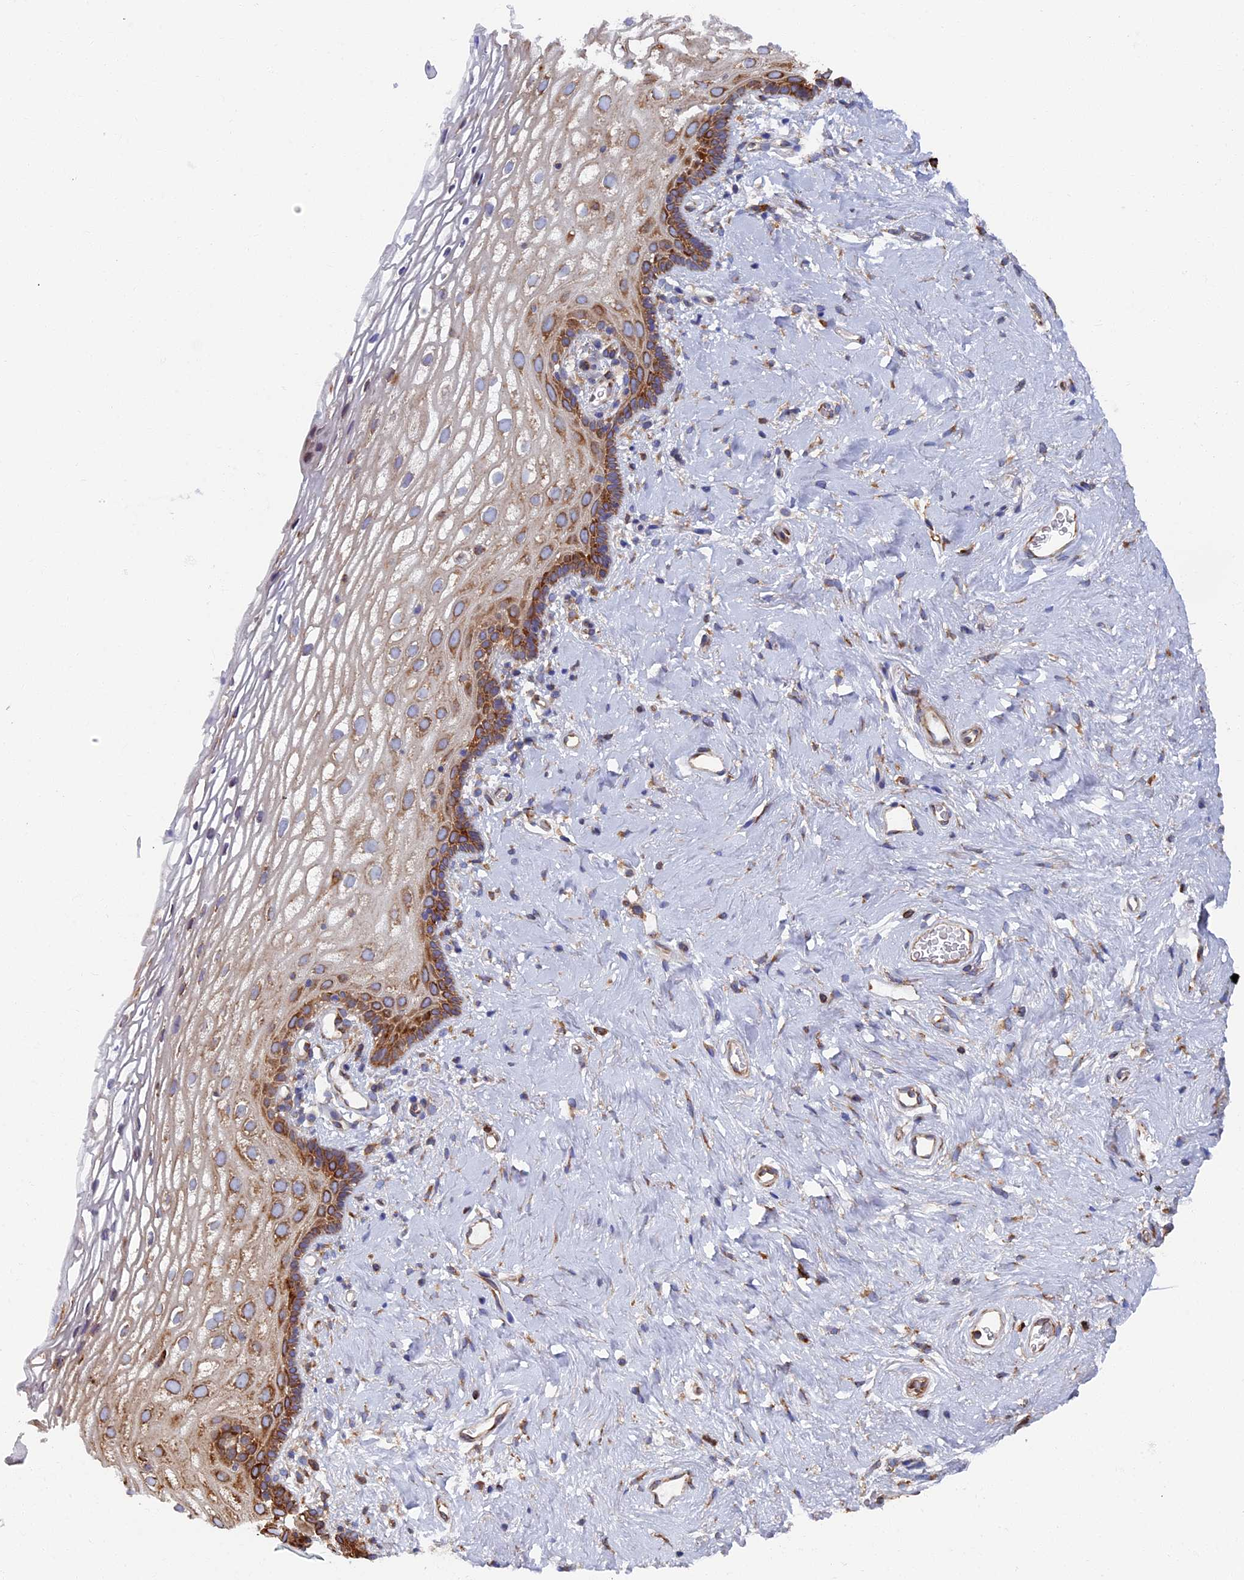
{"staining": {"intensity": "moderate", "quantity": "25%-75%", "location": "cytoplasmic/membranous"}, "tissue": "vagina", "cell_type": "Squamous epithelial cells", "image_type": "normal", "snomed": [{"axis": "morphology", "description": "Normal tissue, NOS"}, {"axis": "morphology", "description": "Adenocarcinoma, NOS"}, {"axis": "topography", "description": "Rectum"}, {"axis": "topography", "description": "Vagina"}], "caption": "Protein staining exhibits moderate cytoplasmic/membranous positivity in about 25%-75% of squamous epithelial cells in unremarkable vagina. (DAB (3,3'-diaminobenzidine) IHC, brown staining for protein, blue staining for nuclei).", "gene": "YBX1", "patient": {"sex": "female", "age": 71}}